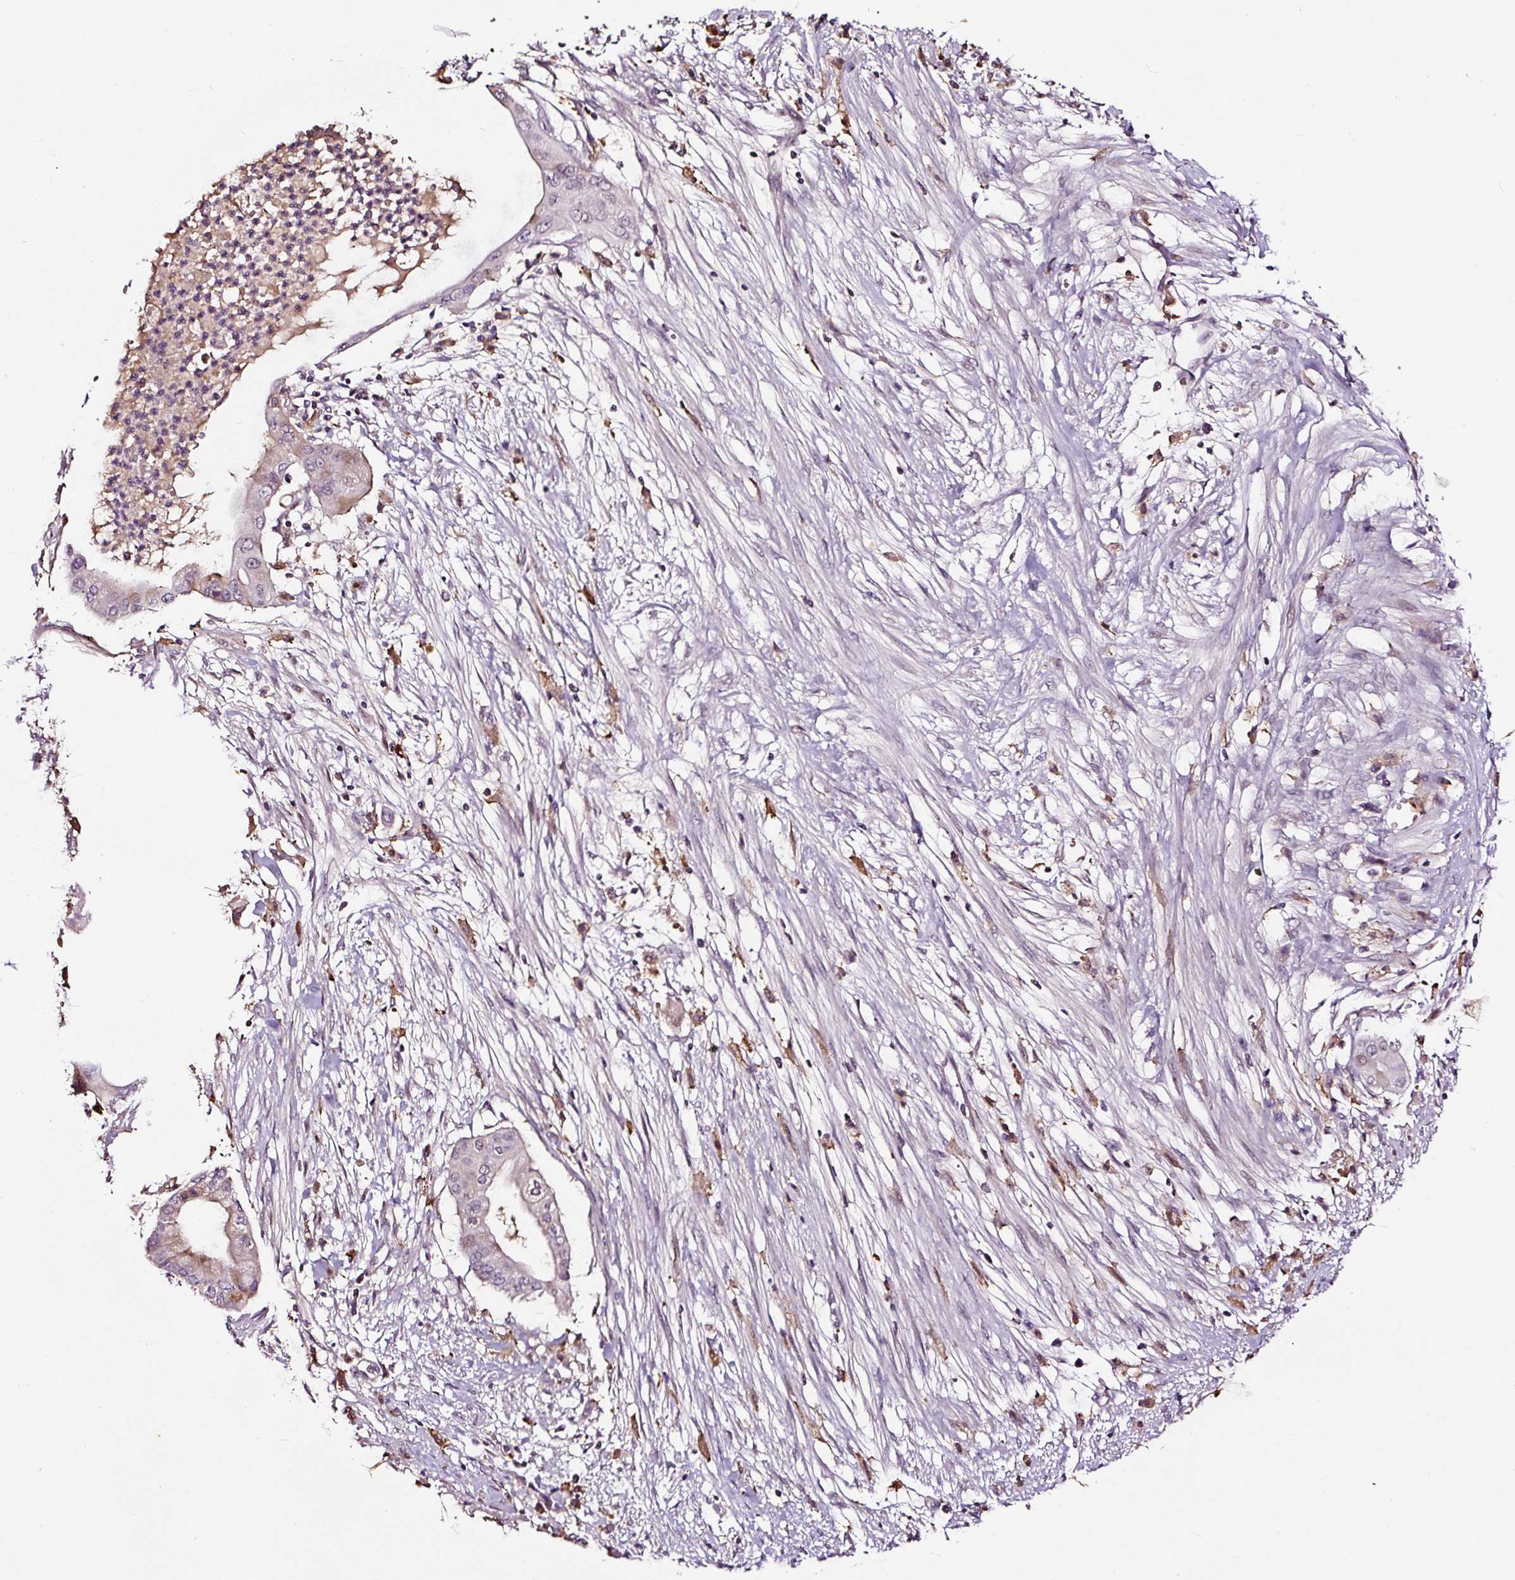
{"staining": {"intensity": "negative", "quantity": "none", "location": "none"}, "tissue": "pancreatic cancer", "cell_type": "Tumor cells", "image_type": "cancer", "snomed": [{"axis": "morphology", "description": "Adenocarcinoma, NOS"}, {"axis": "topography", "description": "Pancreas"}], "caption": "Protein analysis of pancreatic cancer shows no significant staining in tumor cells.", "gene": "LRRC24", "patient": {"sex": "male", "age": 68}}